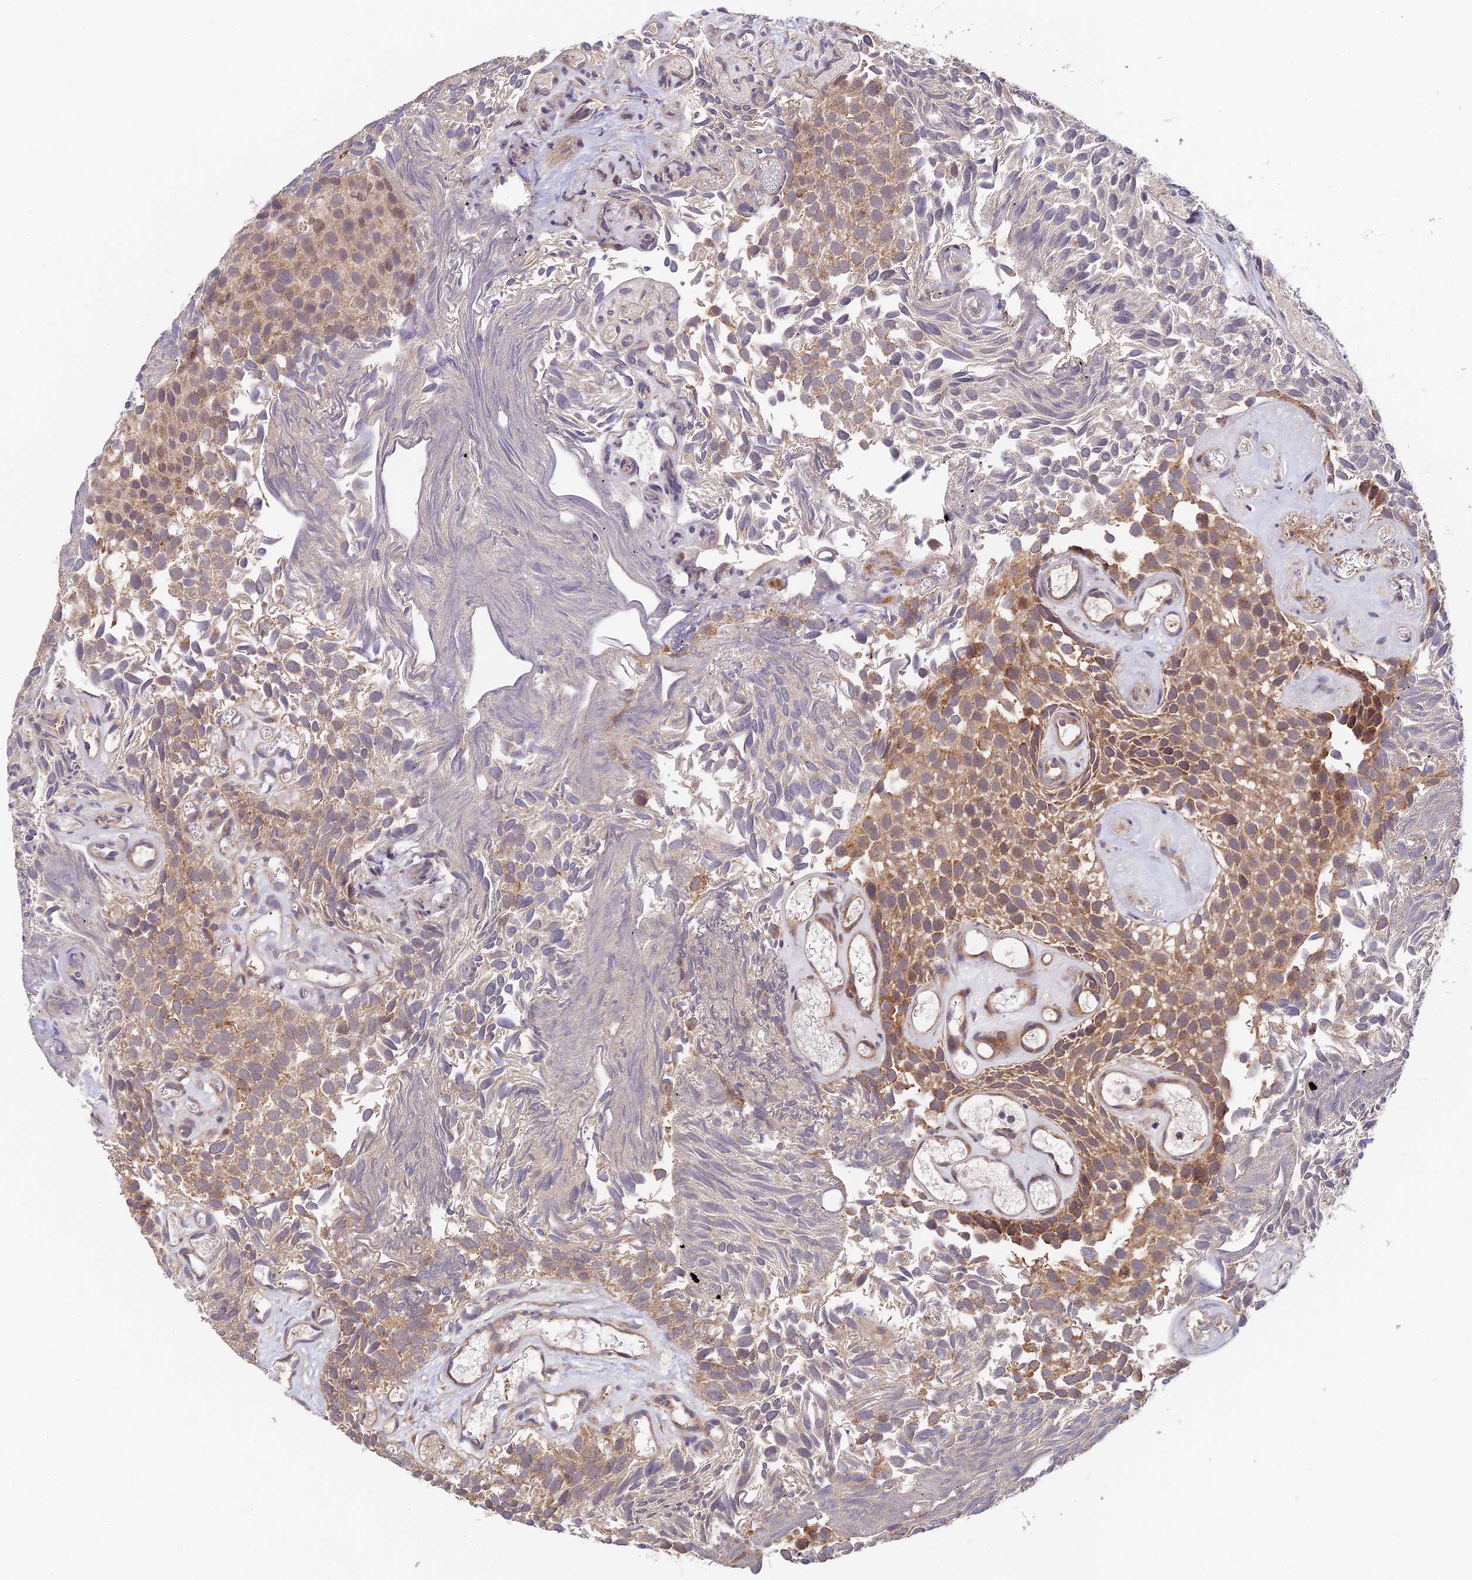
{"staining": {"intensity": "moderate", "quantity": ">75%", "location": "cytoplasmic/membranous"}, "tissue": "urothelial cancer", "cell_type": "Tumor cells", "image_type": "cancer", "snomed": [{"axis": "morphology", "description": "Urothelial carcinoma, Low grade"}, {"axis": "topography", "description": "Urinary bladder"}], "caption": "Protein expression analysis of urothelial cancer reveals moderate cytoplasmic/membranous staining in about >75% of tumor cells. (DAB IHC, brown staining for protein, blue staining for nuclei).", "gene": "C3orf20", "patient": {"sex": "male", "age": 89}}